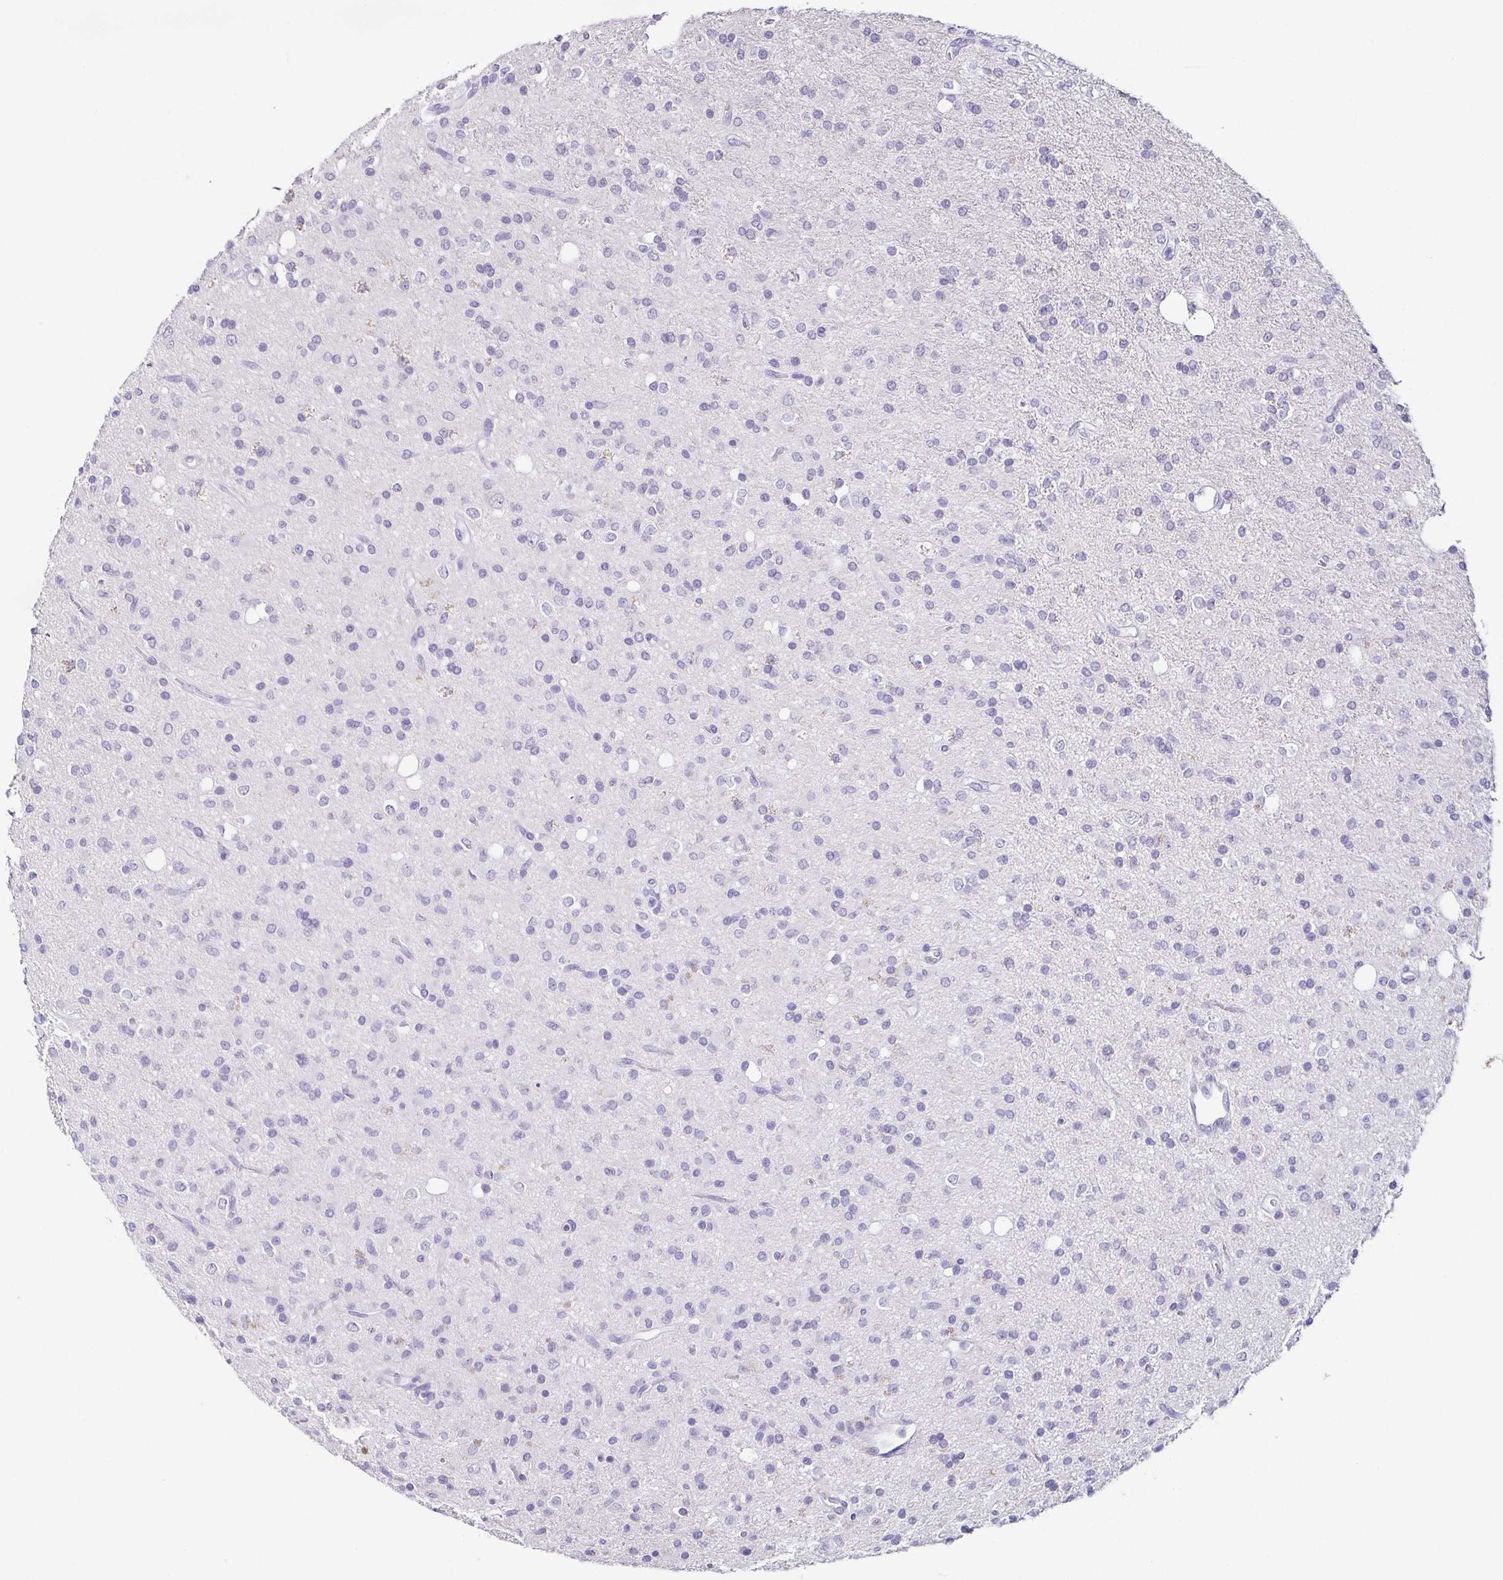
{"staining": {"intensity": "negative", "quantity": "none", "location": "none"}, "tissue": "glioma", "cell_type": "Tumor cells", "image_type": "cancer", "snomed": [{"axis": "morphology", "description": "Glioma, malignant, Low grade"}, {"axis": "topography", "description": "Brain"}], "caption": "A histopathology image of human low-grade glioma (malignant) is negative for staining in tumor cells.", "gene": "TP73", "patient": {"sex": "female", "age": 33}}